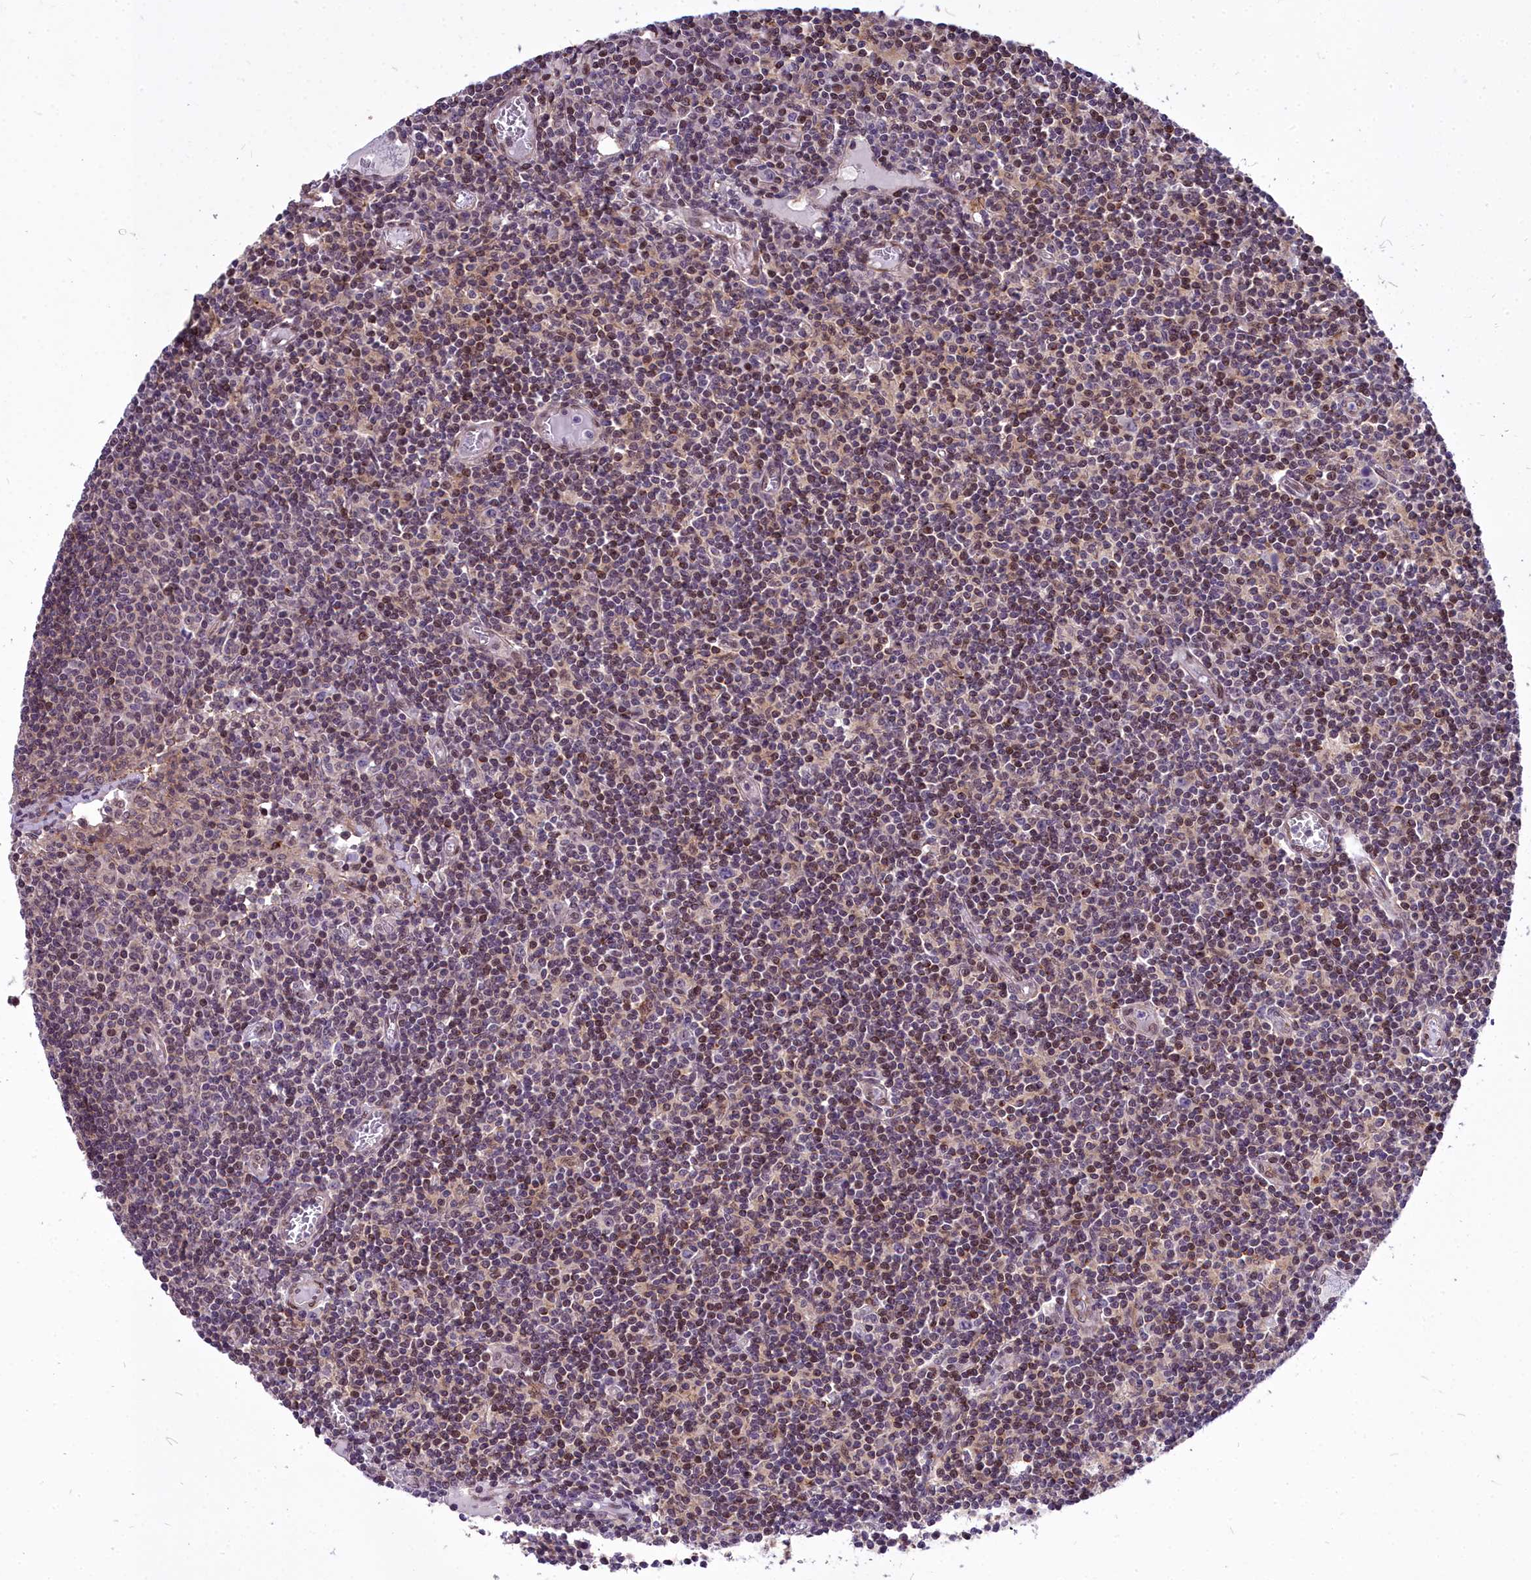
{"staining": {"intensity": "weak", "quantity": "<25%", "location": "cytoplasmic/membranous,nuclear"}, "tissue": "lymph node", "cell_type": "Germinal center cells", "image_type": "normal", "snomed": [{"axis": "morphology", "description": "Normal tissue, NOS"}, {"axis": "topography", "description": "Lymph node"}], "caption": "A high-resolution micrograph shows IHC staining of normal lymph node, which reveals no significant expression in germinal center cells. (Immunohistochemistry (ihc), brightfield microscopy, high magnification).", "gene": "ABCB8", "patient": {"sex": "female", "age": 55}}